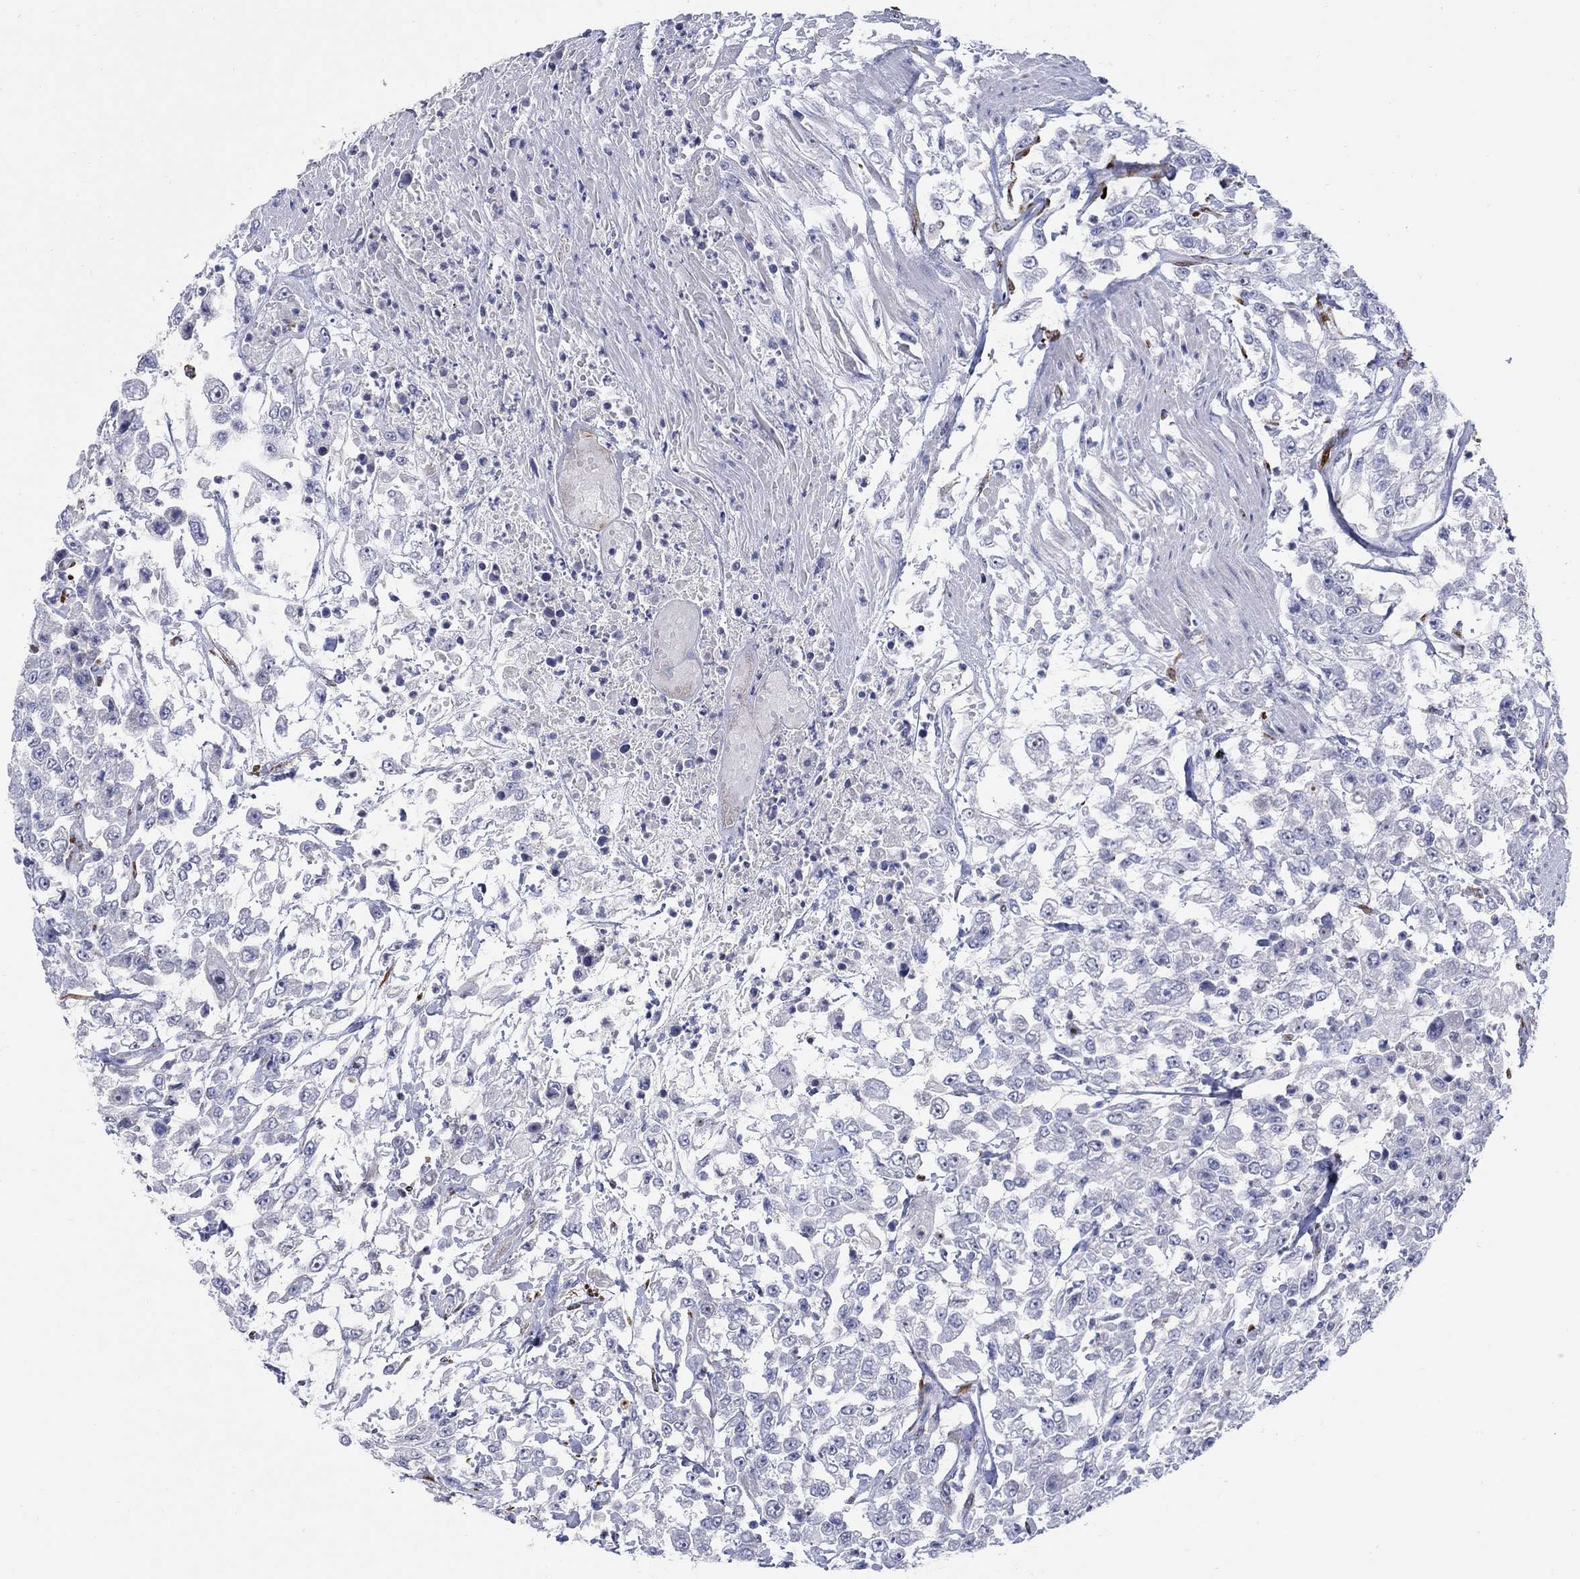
{"staining": {"intensity": "negative", "quantity": "none", "location": "none"}, "tissue": "urothelial cancer", "cell_type": "Tumor cells", "image_type": "cancer", "snomed": [{"axis": "morphology", "description": "Urothelial carcinoma, High grade"}, {"axis": "topography", "description": "Urinary bladder"}], "caption": "A high-resolution image shows immunohistochemistry (IHC) staining of urothelial cancer, which displays no significant expression in tumor cells. Brightfield microscopy of immunohistochemistry stained with DAB (3,3'-diaminobenzidine) (brown) and hematoxylin (blue), captured at high magnification.", "gene": "REEP2", "patient": {"sex": "male", "age": 46}}